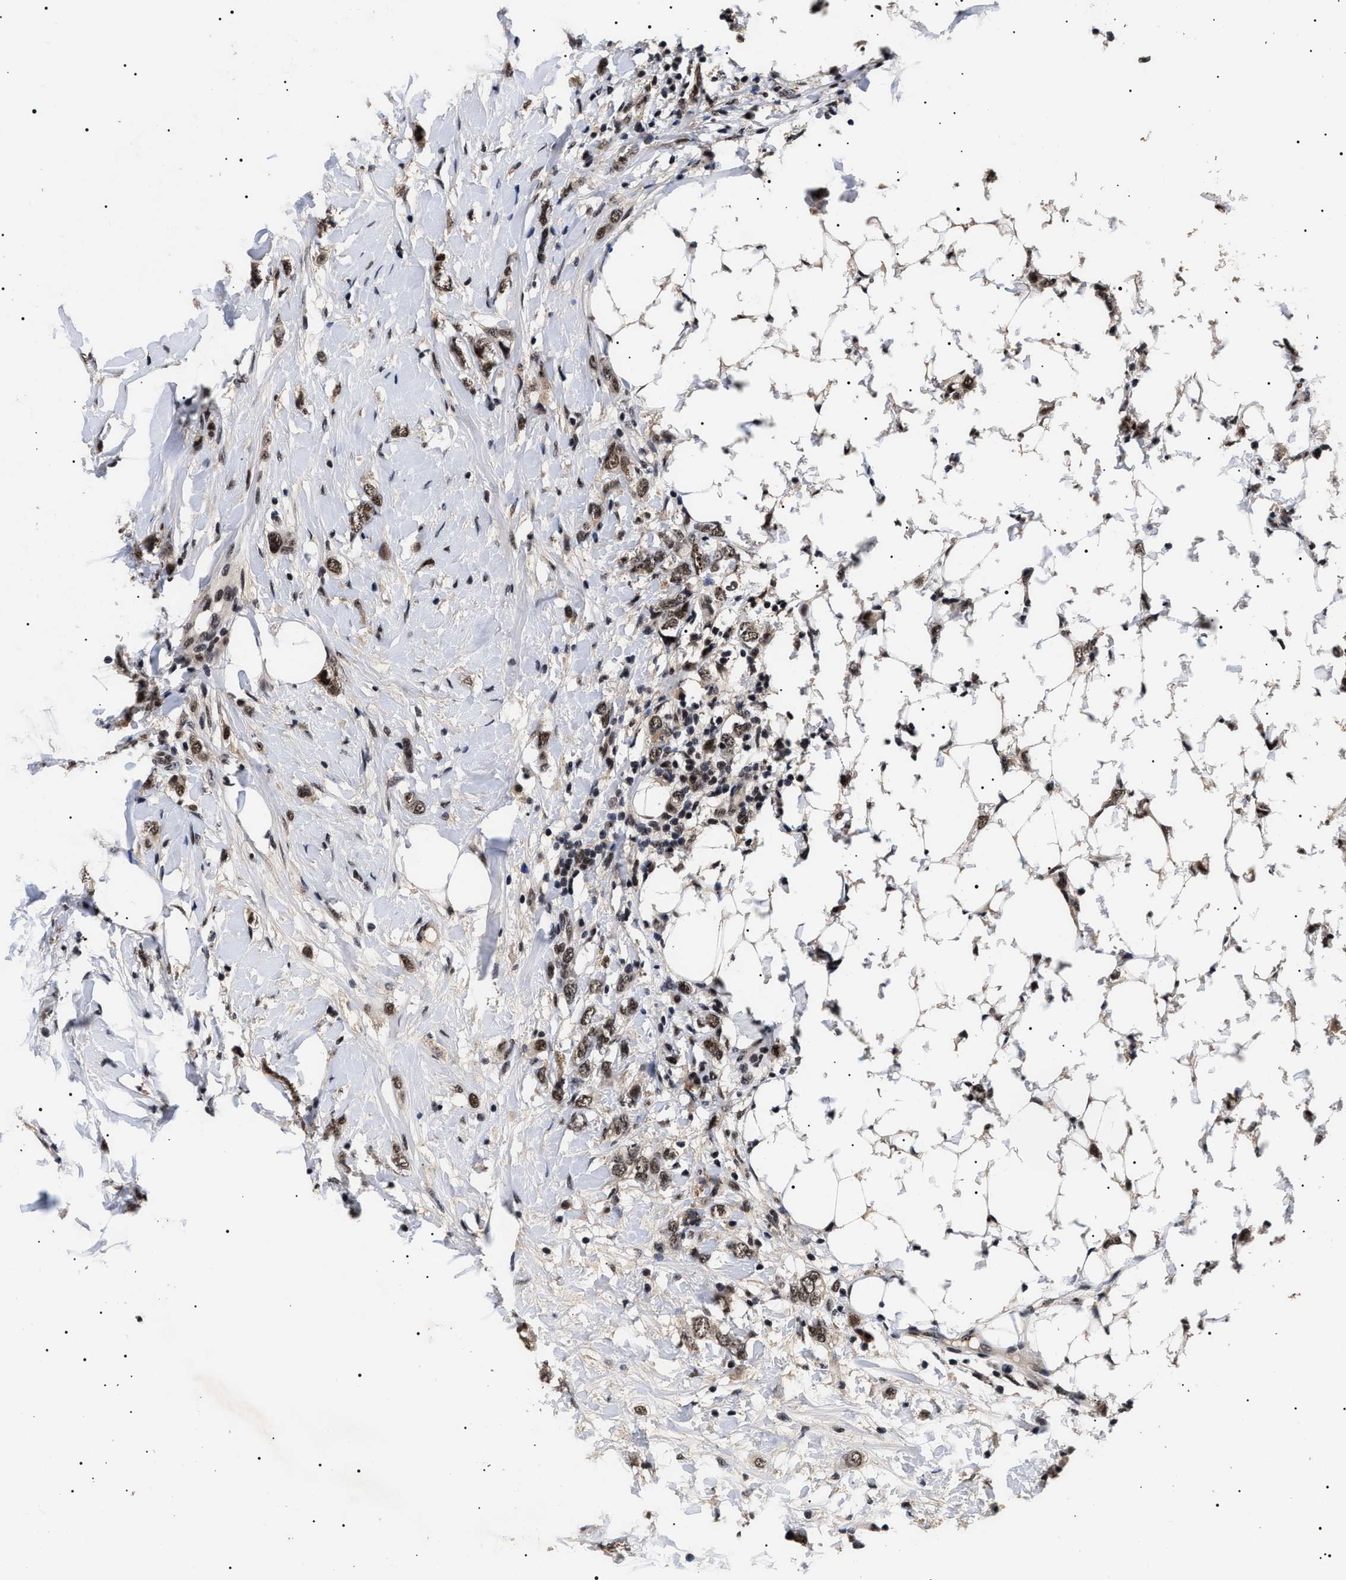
{"staining": {"intensity": "moderate", "quantity": ">75%", "location": "nuclear"}, "tissue": "breast cancer", "cell_type": "Tumor cells", "image_type": "cancer", "snomed": [{"axis": "morphology", "description": "Normal tissue, NOS"}, {"axis": "morphology", "description": "Lobular carcinoma"}, {"axis": "topography", "description": "Breast"}], "caption": "Breast lobular carcinoma stained for a protein (brown) exhibits moderate nuclear positive positivity in about >75% of tumor cells.", "gene": "CAAP1", "patient": {"sex": "female", "age": 47}}